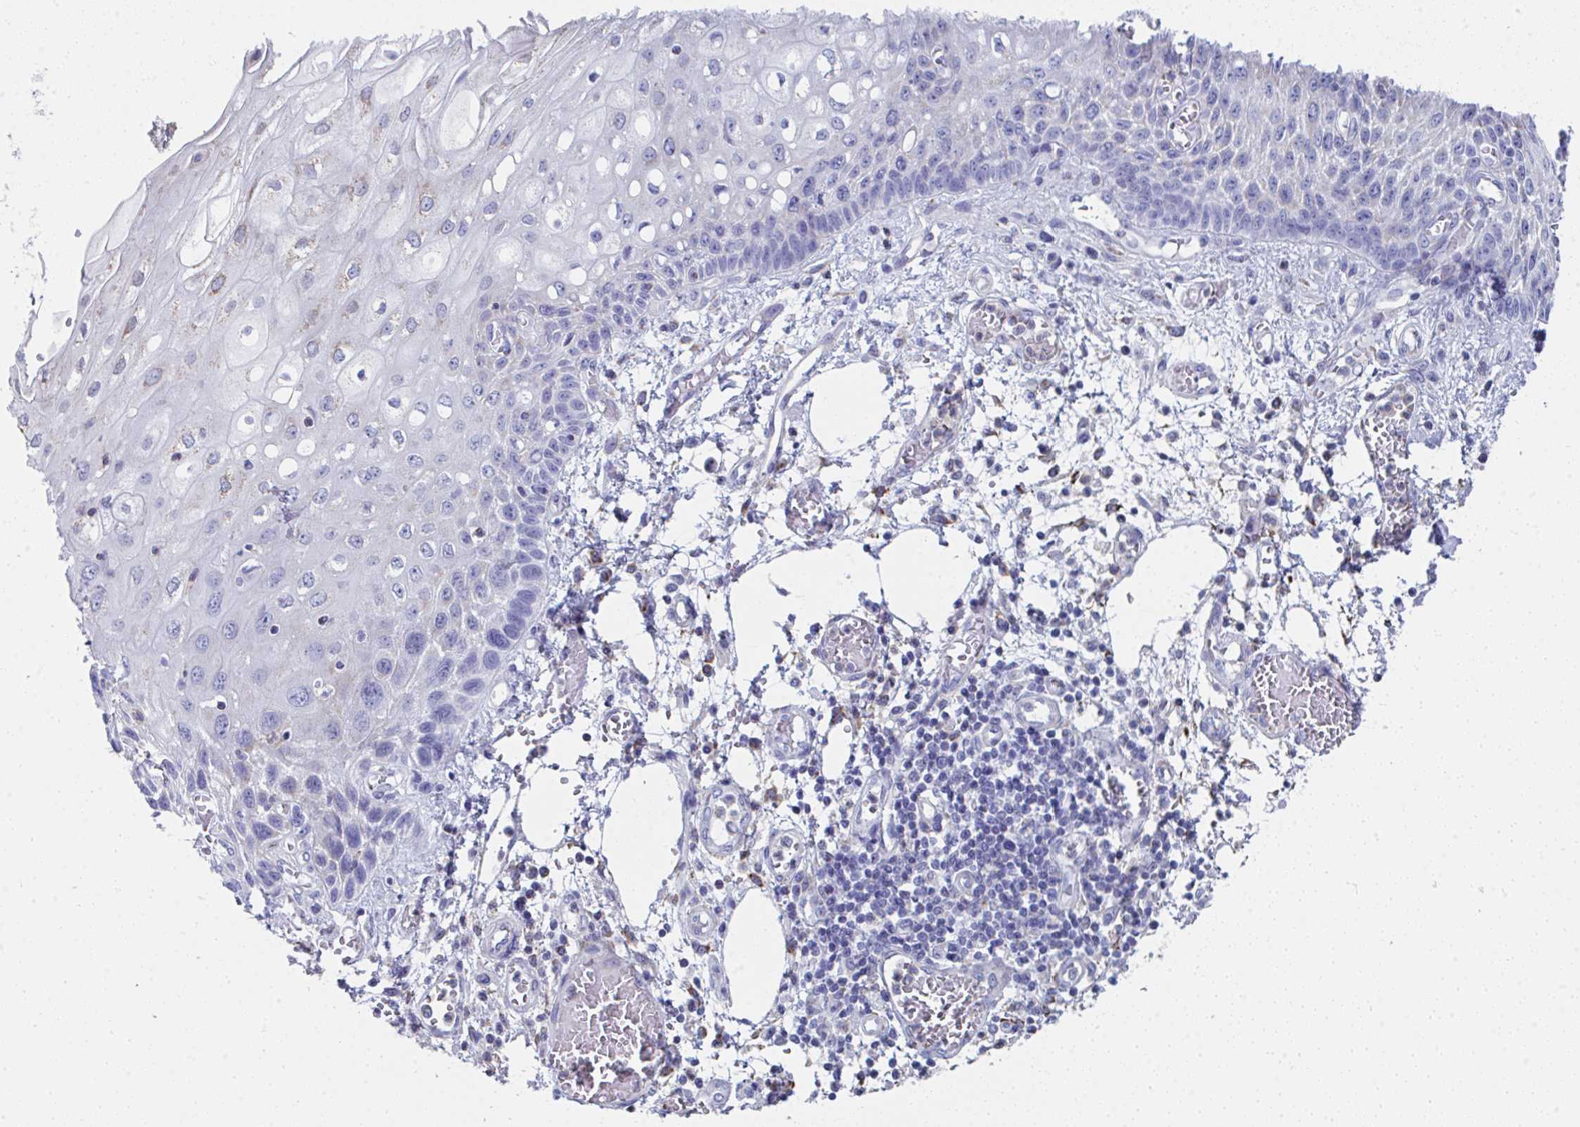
{"staining": {"intensity": "weak", "quantity": "<25%", "location": "cytoplasmic/membranous"}, "tissue": "esophagus", "cell_type": "Squamous epithelial cells", "image_type": "normal", "snomed": [{"axis": "morphology", "description": "Normal tissue, NOS"}, {"axis": "morphology", "description": "Adenocarcinoma, NOS"}, {"axis": "topography", "description": "Esophagus"}], "caption": "IHC photomicrograph of unremarkable human esophagus stained for a protein (brown), which demonstrates no staining in squamous epithelial cells. The staining is performed using DAB (3,3'-diaminobenzidine) brown chromogen with nuclei counter-stained in using hematoxylin.", "gene": "MGAM2", "patient": {"sex": "male", "age": 81}}